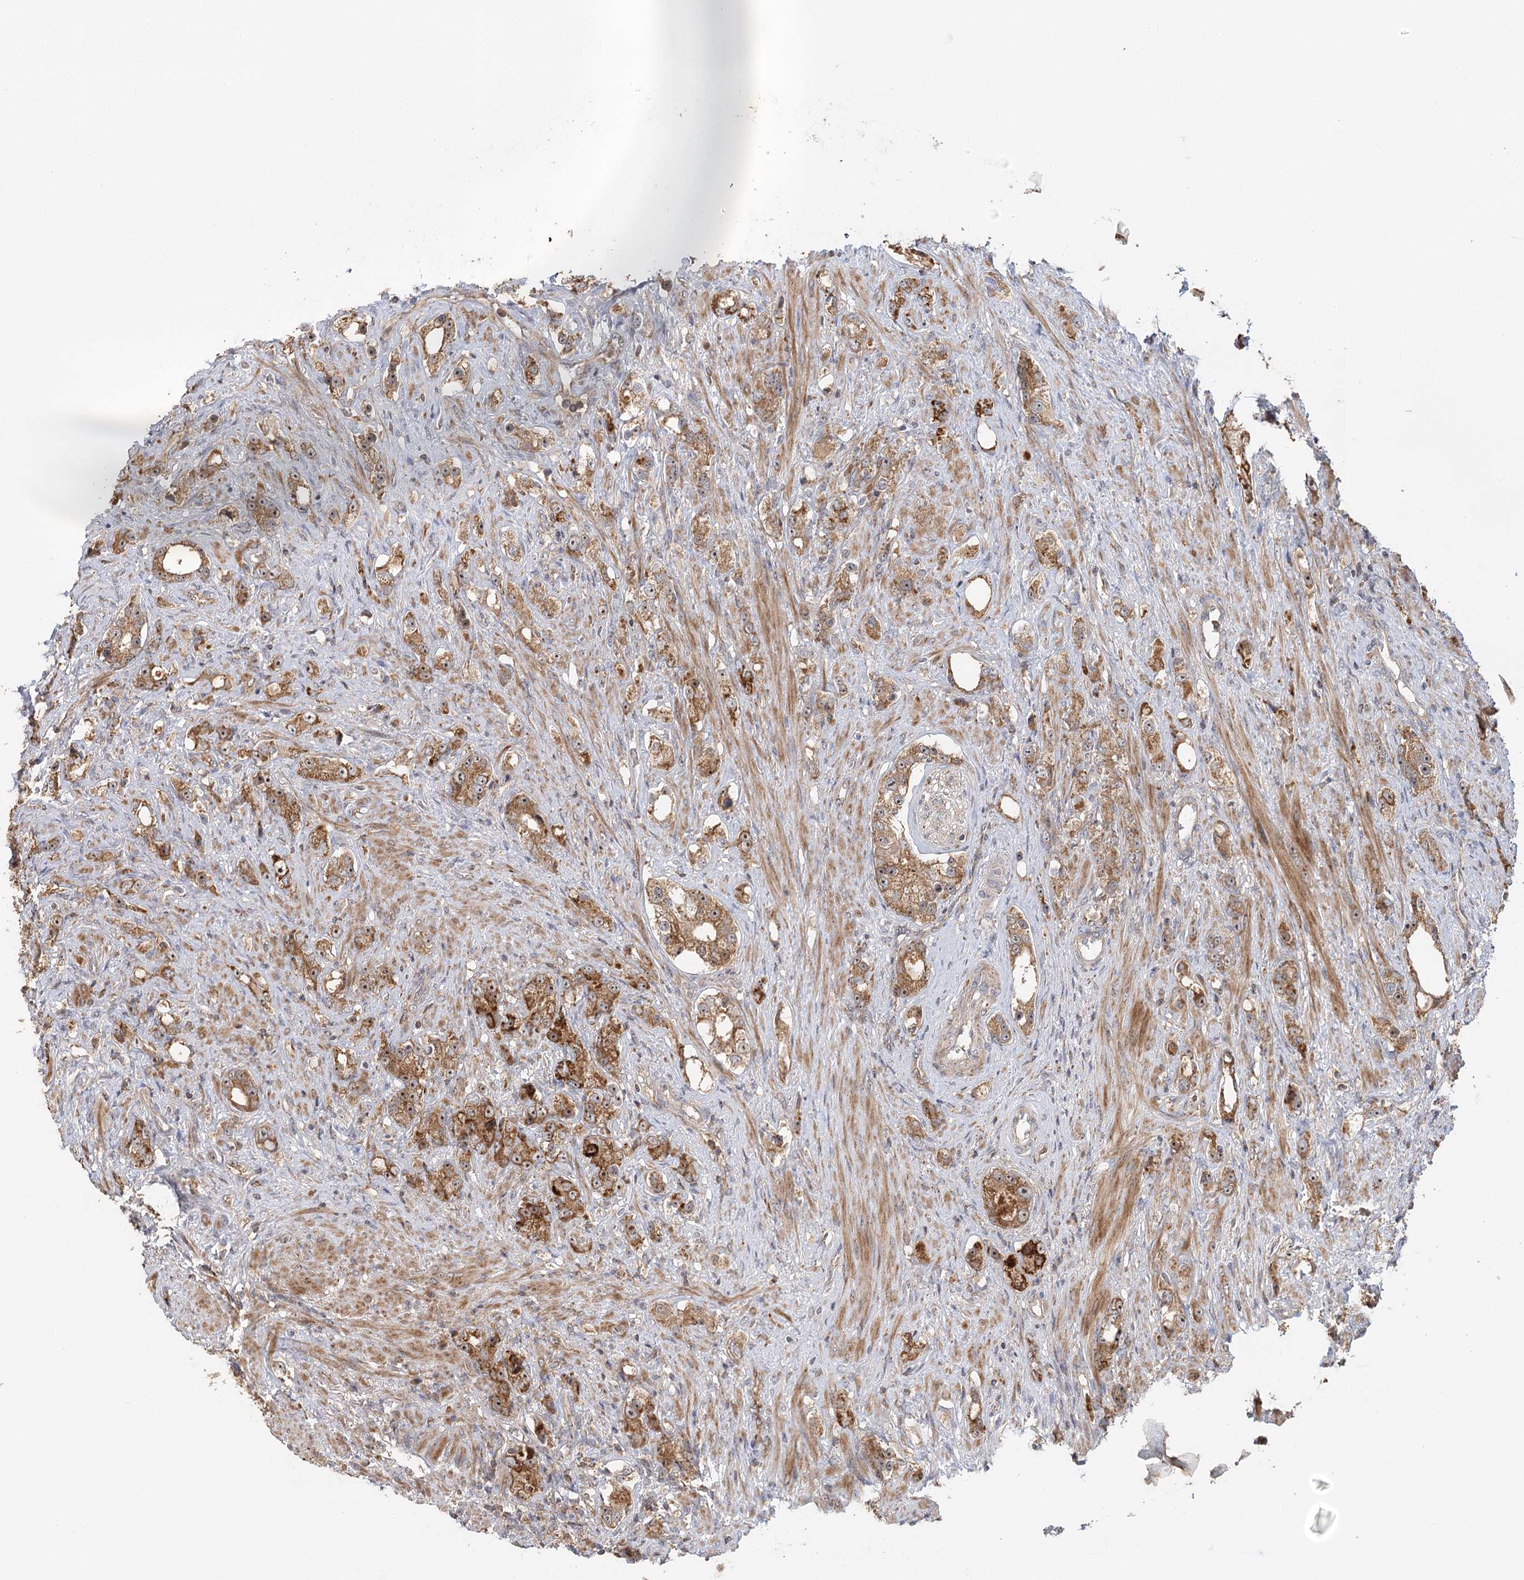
{"staining": {"intensity": "strong", "quantity": ">75%", "location": "cytoplasmic/membranous,nuclear"}, "tissue": "prostate cancer", "cell_type": "Tumor cells", "image_type": "cancer", "snomed": [{"axis": "morphology", "description": "Adenocarcinoma, High grade"}, {"axis": "topography", "description": "Prostate"}], "caption": "Protein analysis of prostate cancer tissue exhibits strong cytoplasmic/membranous and nuclear positivity in approximately >75% of tumor cells.", "gene": "RAPGEF6", "patient": {"sex": "male", "age": 63}}